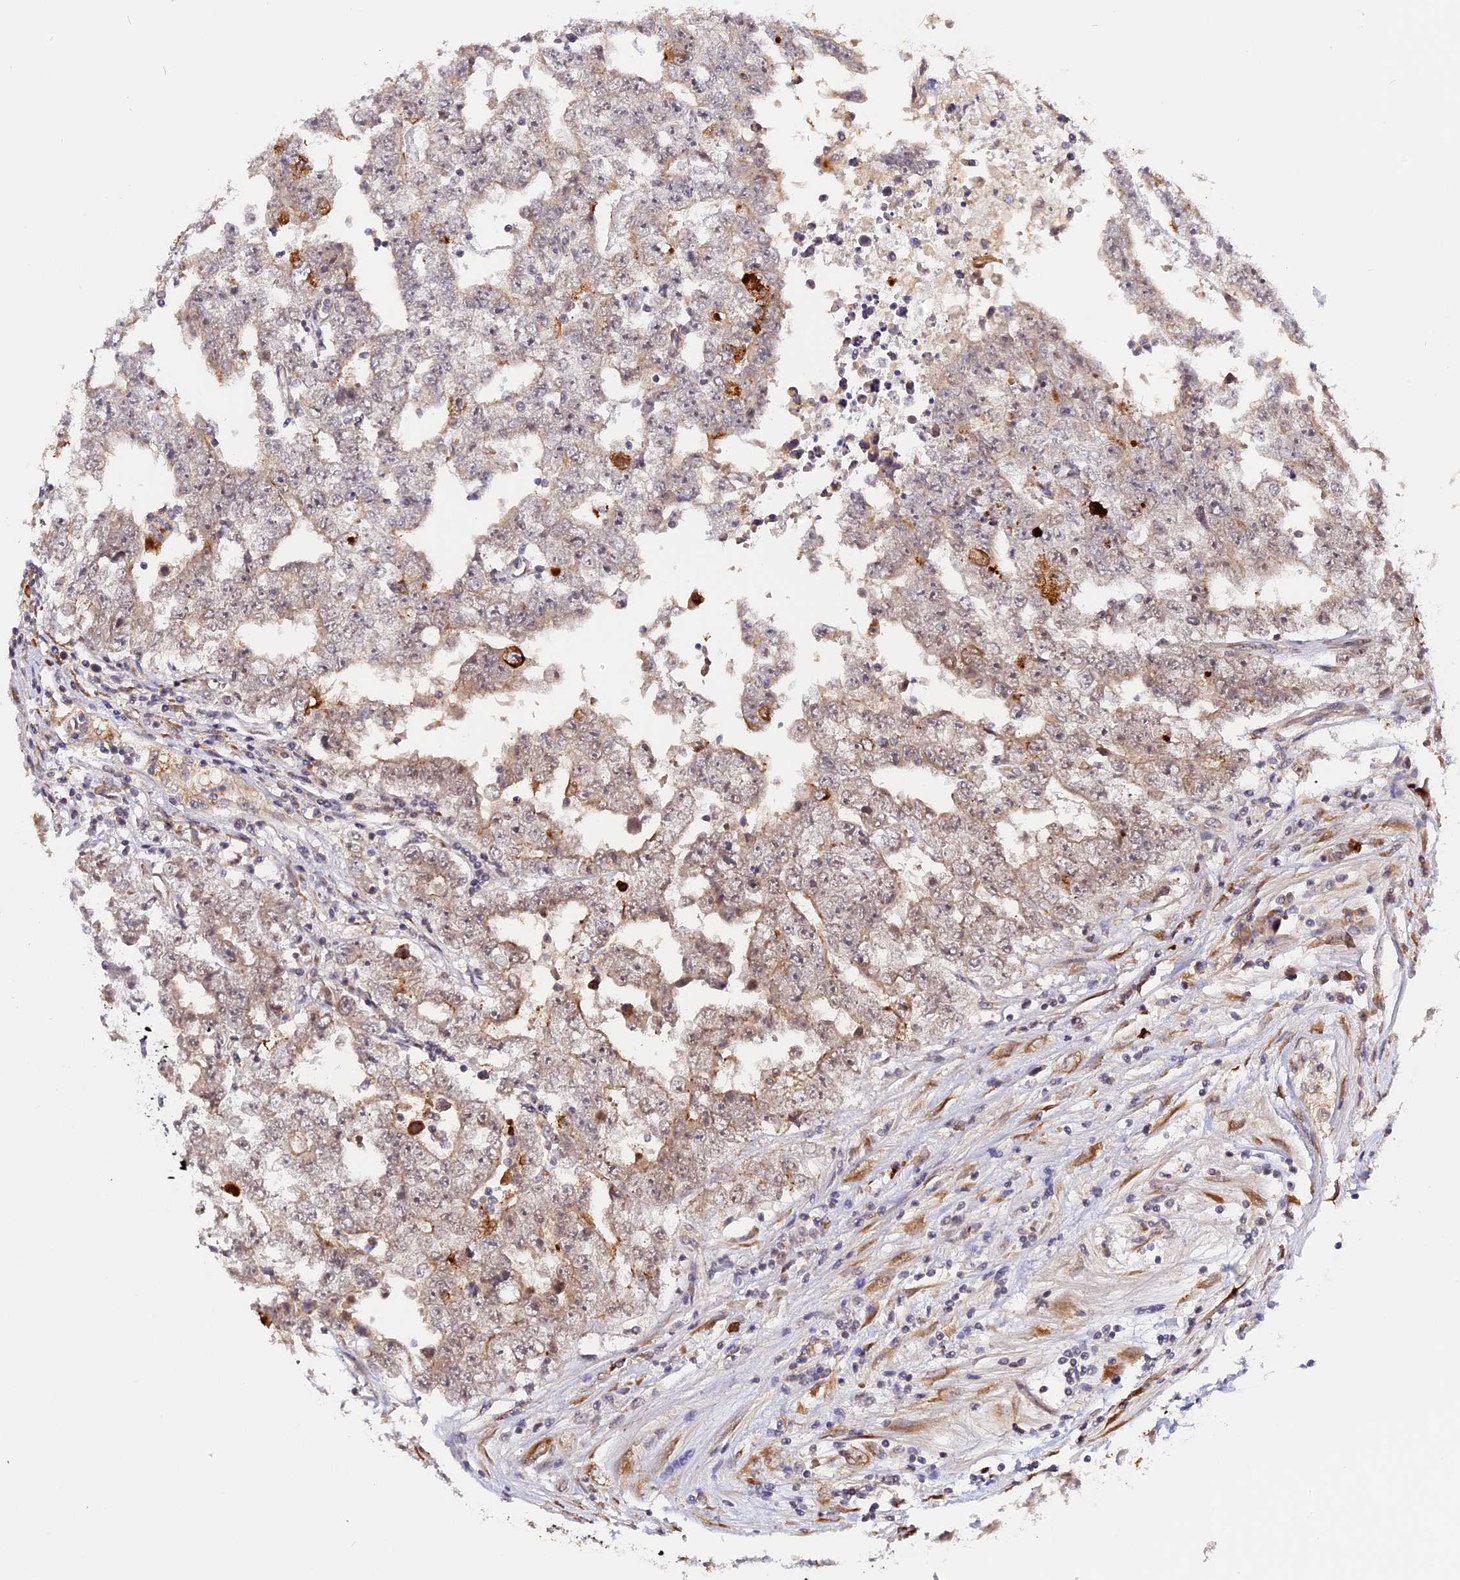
{"staining": {"intensity": "weak", "quantity": "<25%", "location": "cytoplasmic/membranous"}, "tissue": "testis cancer", "cell_type": "Tumor cells", "image_type": "cancer", "snomed": [{"axis": "morphology", "description": "Carcinoma, Embryonal, NOS"}, {"axis": "topography", "description": "Testis"}], "caption": "Immunohistochemistry (IHC) micrograph of testis cancer (embryonal carcinoma) stained for a protein (brown), which reveals no staining in tumor cells. Brightfield microscopy of immunohistochemistry stained with DAB (3,3'-diaminobenzidine) (brown) and hematoxylin (blue), captured at high magnification.", "gene": "IMPACT", "patient": {"sex": "male", "age": 25}}